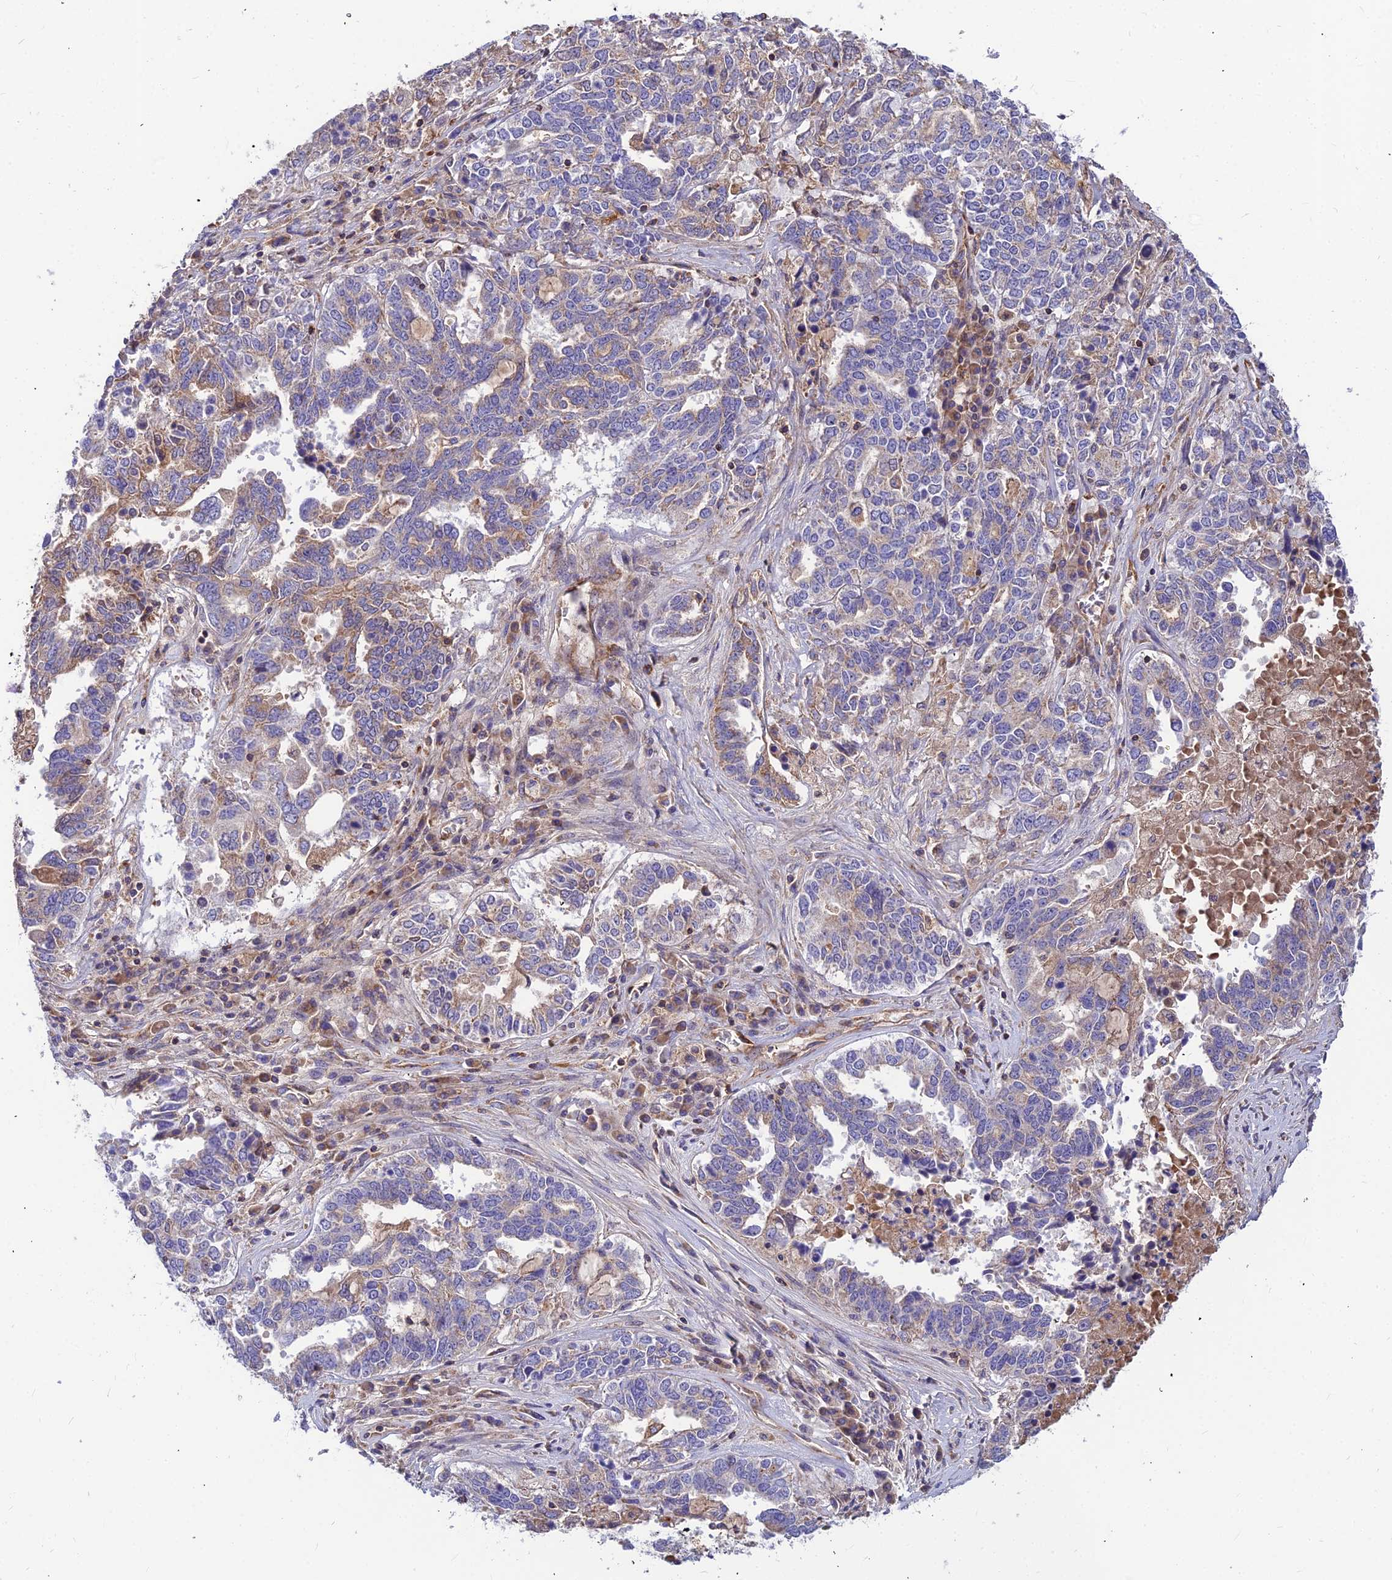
{"staining": {"intensity": "weak", "quantity": "25%-75%", "location": "cytoplasmic/membranous"}, "tissue": "ovarian cancer", "cell_type": "Tumor cells", "image_type": "cancer", "snomed": [{"axis": "morphology", "description": "Carcinoma, endometroid"}, {"axis": "topography", "description": "Ovary"}], "caption": "DAB immunohistochemical staining of human ovarian cancer exhibits weak cytoplasmic/membranous protein staining in approximately 25%-75% of tumor cells. Nuclei are stained in blue.", "gene": "ASPHD1", "patient": {"sex": "female", "age": 62}}